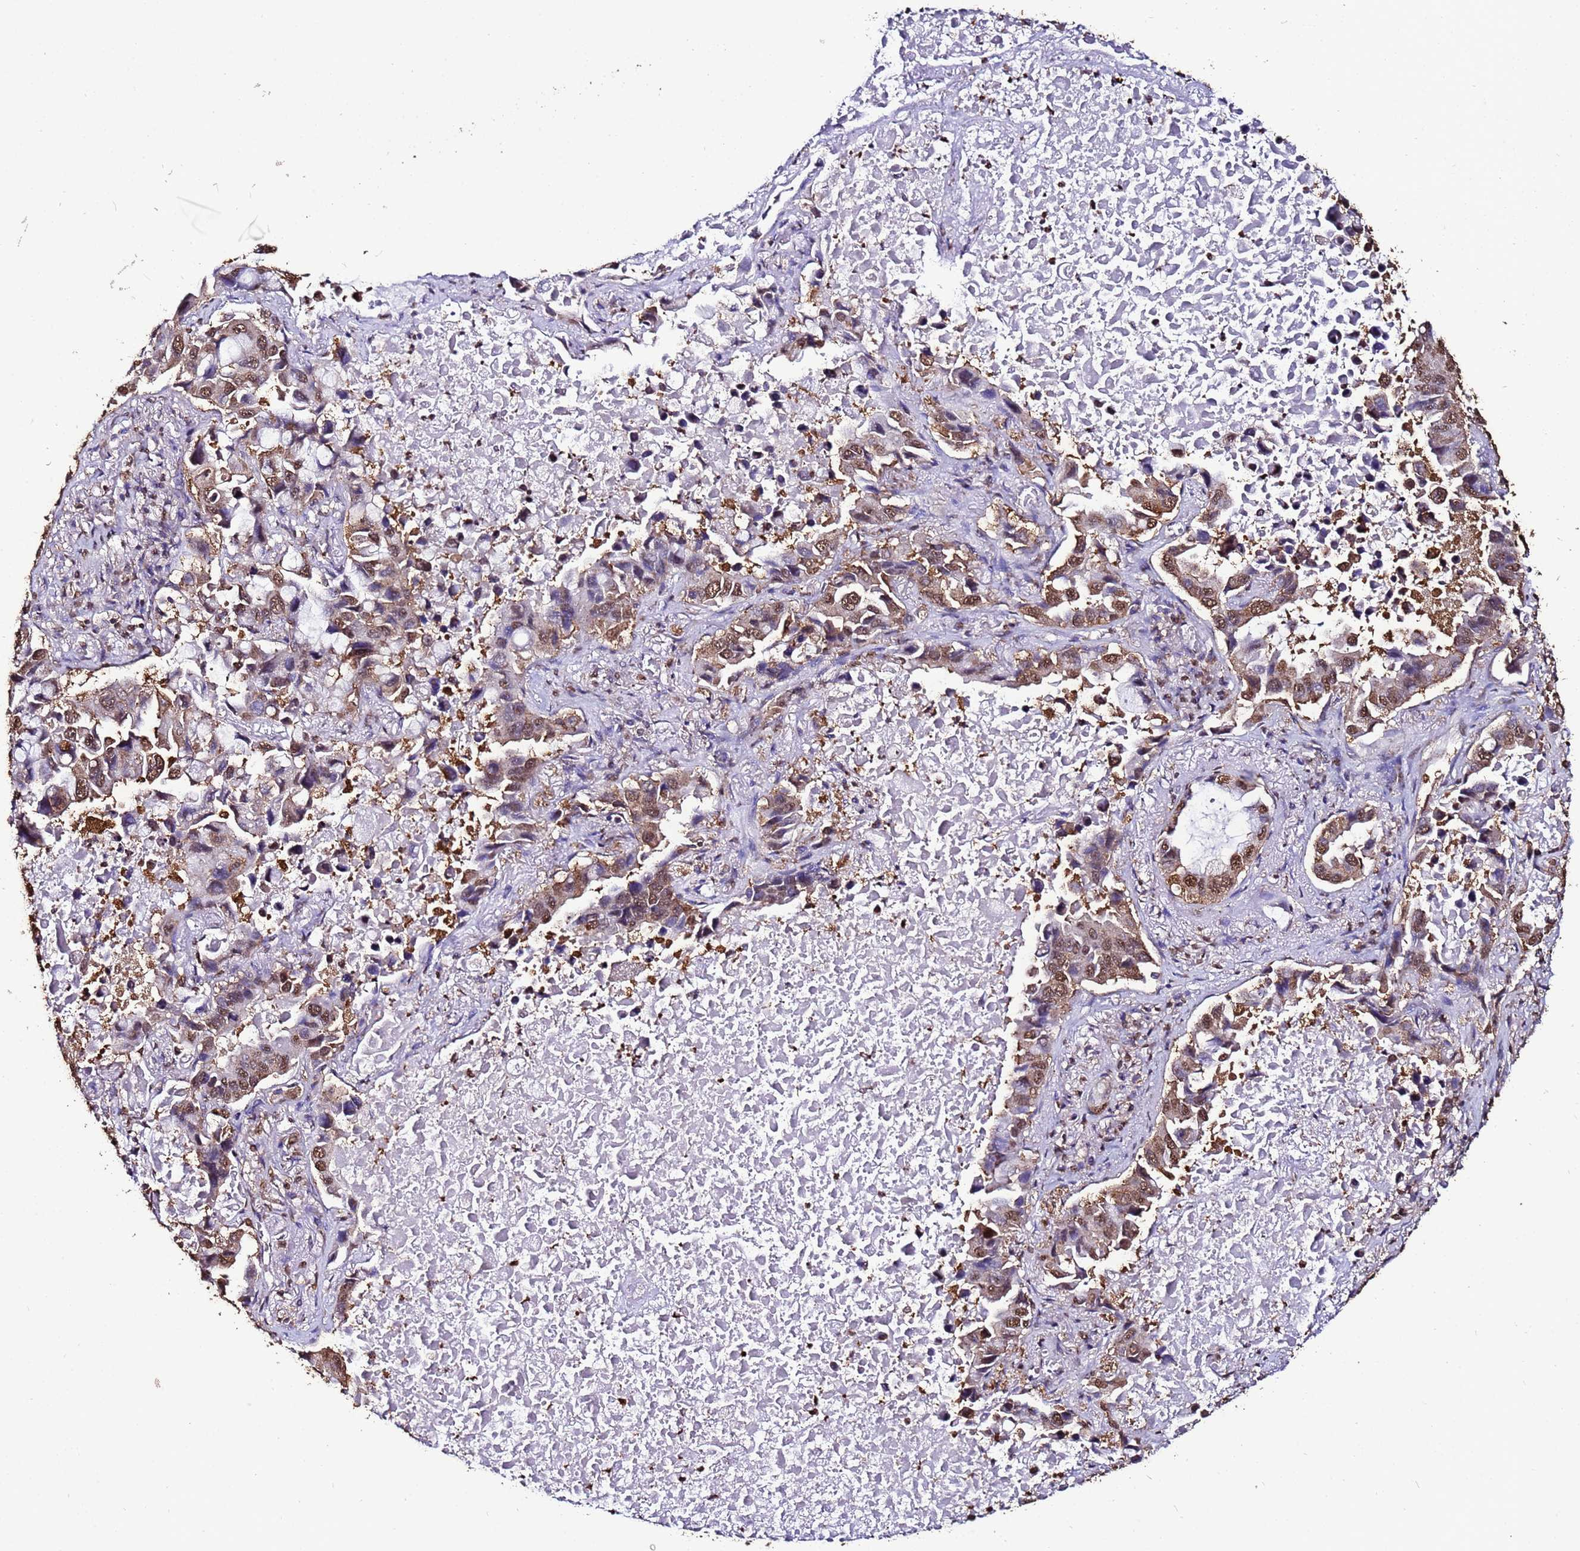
{"staining": {"intensity": "moderate", "quantity": ">75%", "location": "nuclear"}, "tissue": "lung cancer", "cell_type": "Tumor cells", "image_type": "cancer", "snomed": [{"axis": "morphology", "description": "Adenocarcinoma, NOS"}, {"axis": "topography", "description": "Lung"}], "caption": "Immunohistochemical staining of human lung adenocarcinoma shows moderate nuclear protein expression in about >75% of tumor cells.", "gene": "TRIP6", "patient": {"sex": "male", "age": 64}}